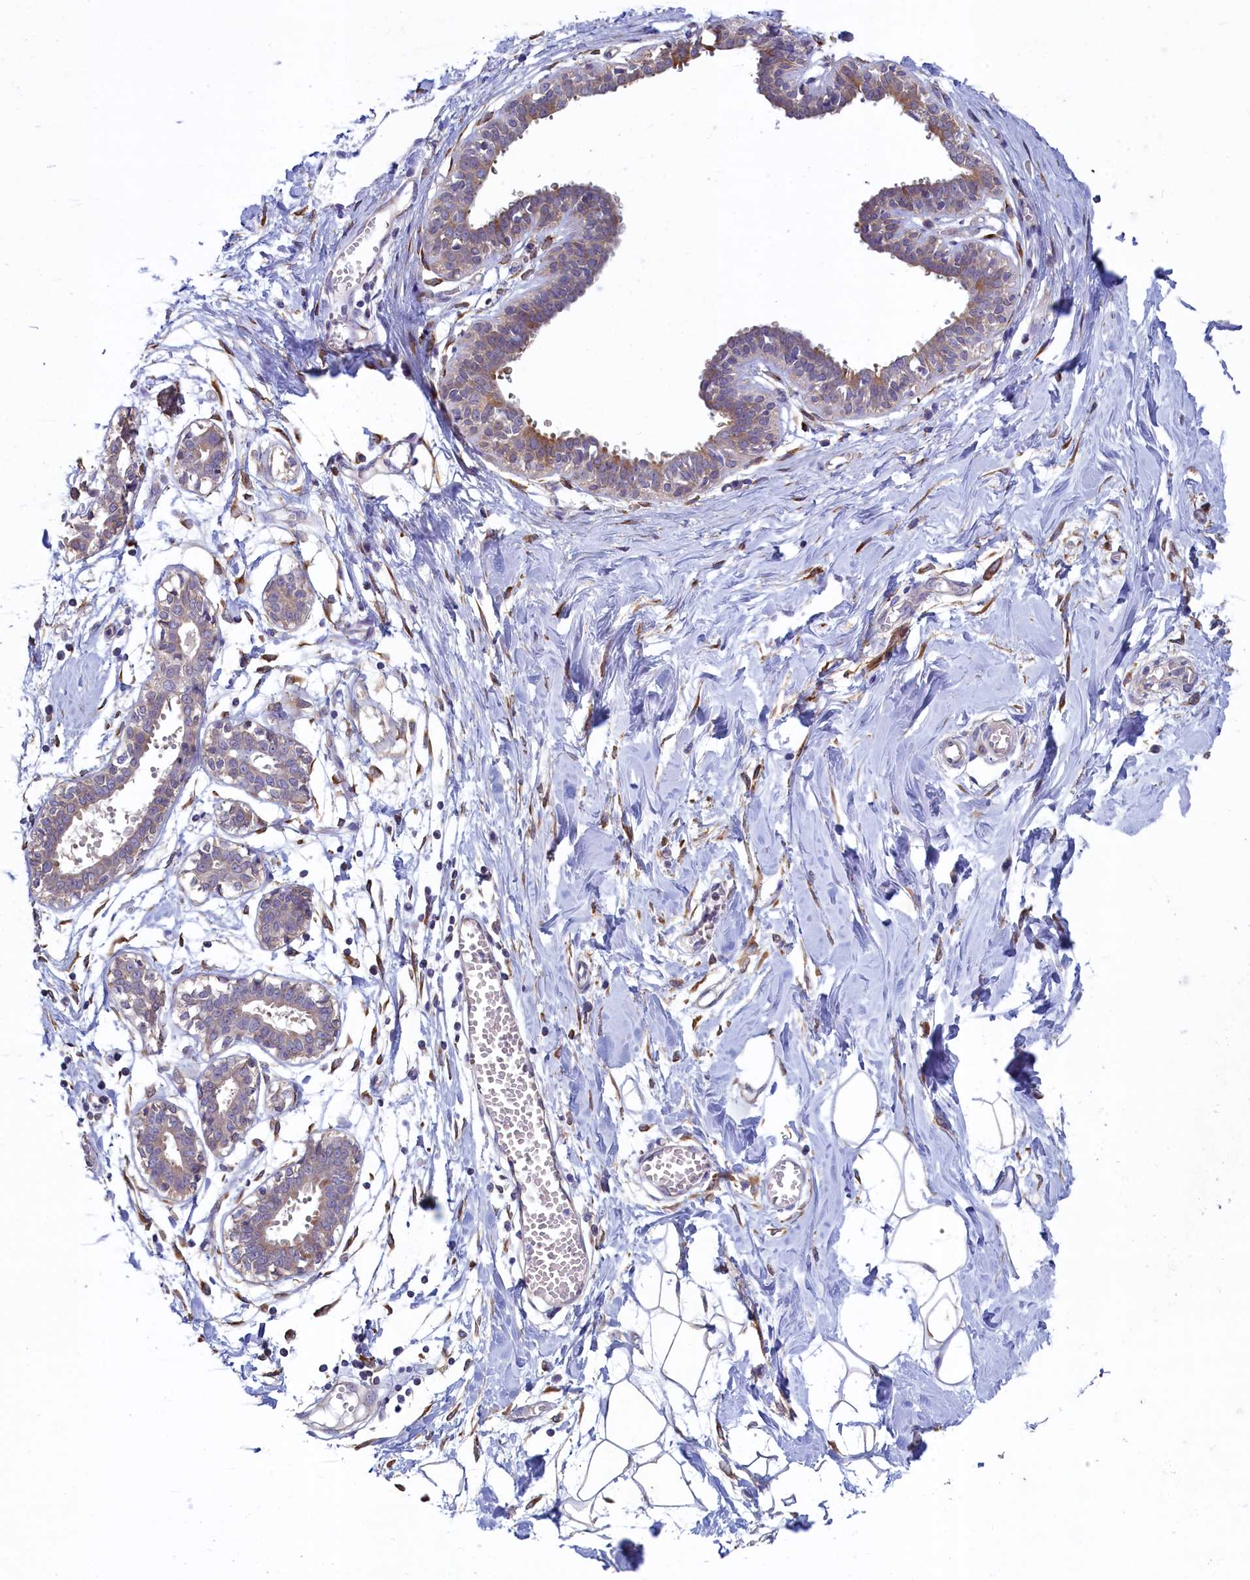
{"staining": {"intensity": "weak", "quantity": ">75%", "location": "cytoplasmic/membranous"}, "tissue": "breast", "cell_type": "Adipocytes", "image_type": "normal", "snomed": [{"axis": "morphology", "description": "Normal tissue, NOS"}, {"axis": "topography", "description": "Breast"}], "caption": "Immunohistochemistry (IHC) (DAB (3,3'-diaminobenzidine)) staining of normal human breast exhibits weak cytoplasmic/membranous protein positivity in approximately >75% of adipocytes.", "gene": "SPATA2L", "patient": {"sex": "female", "age": 27}}